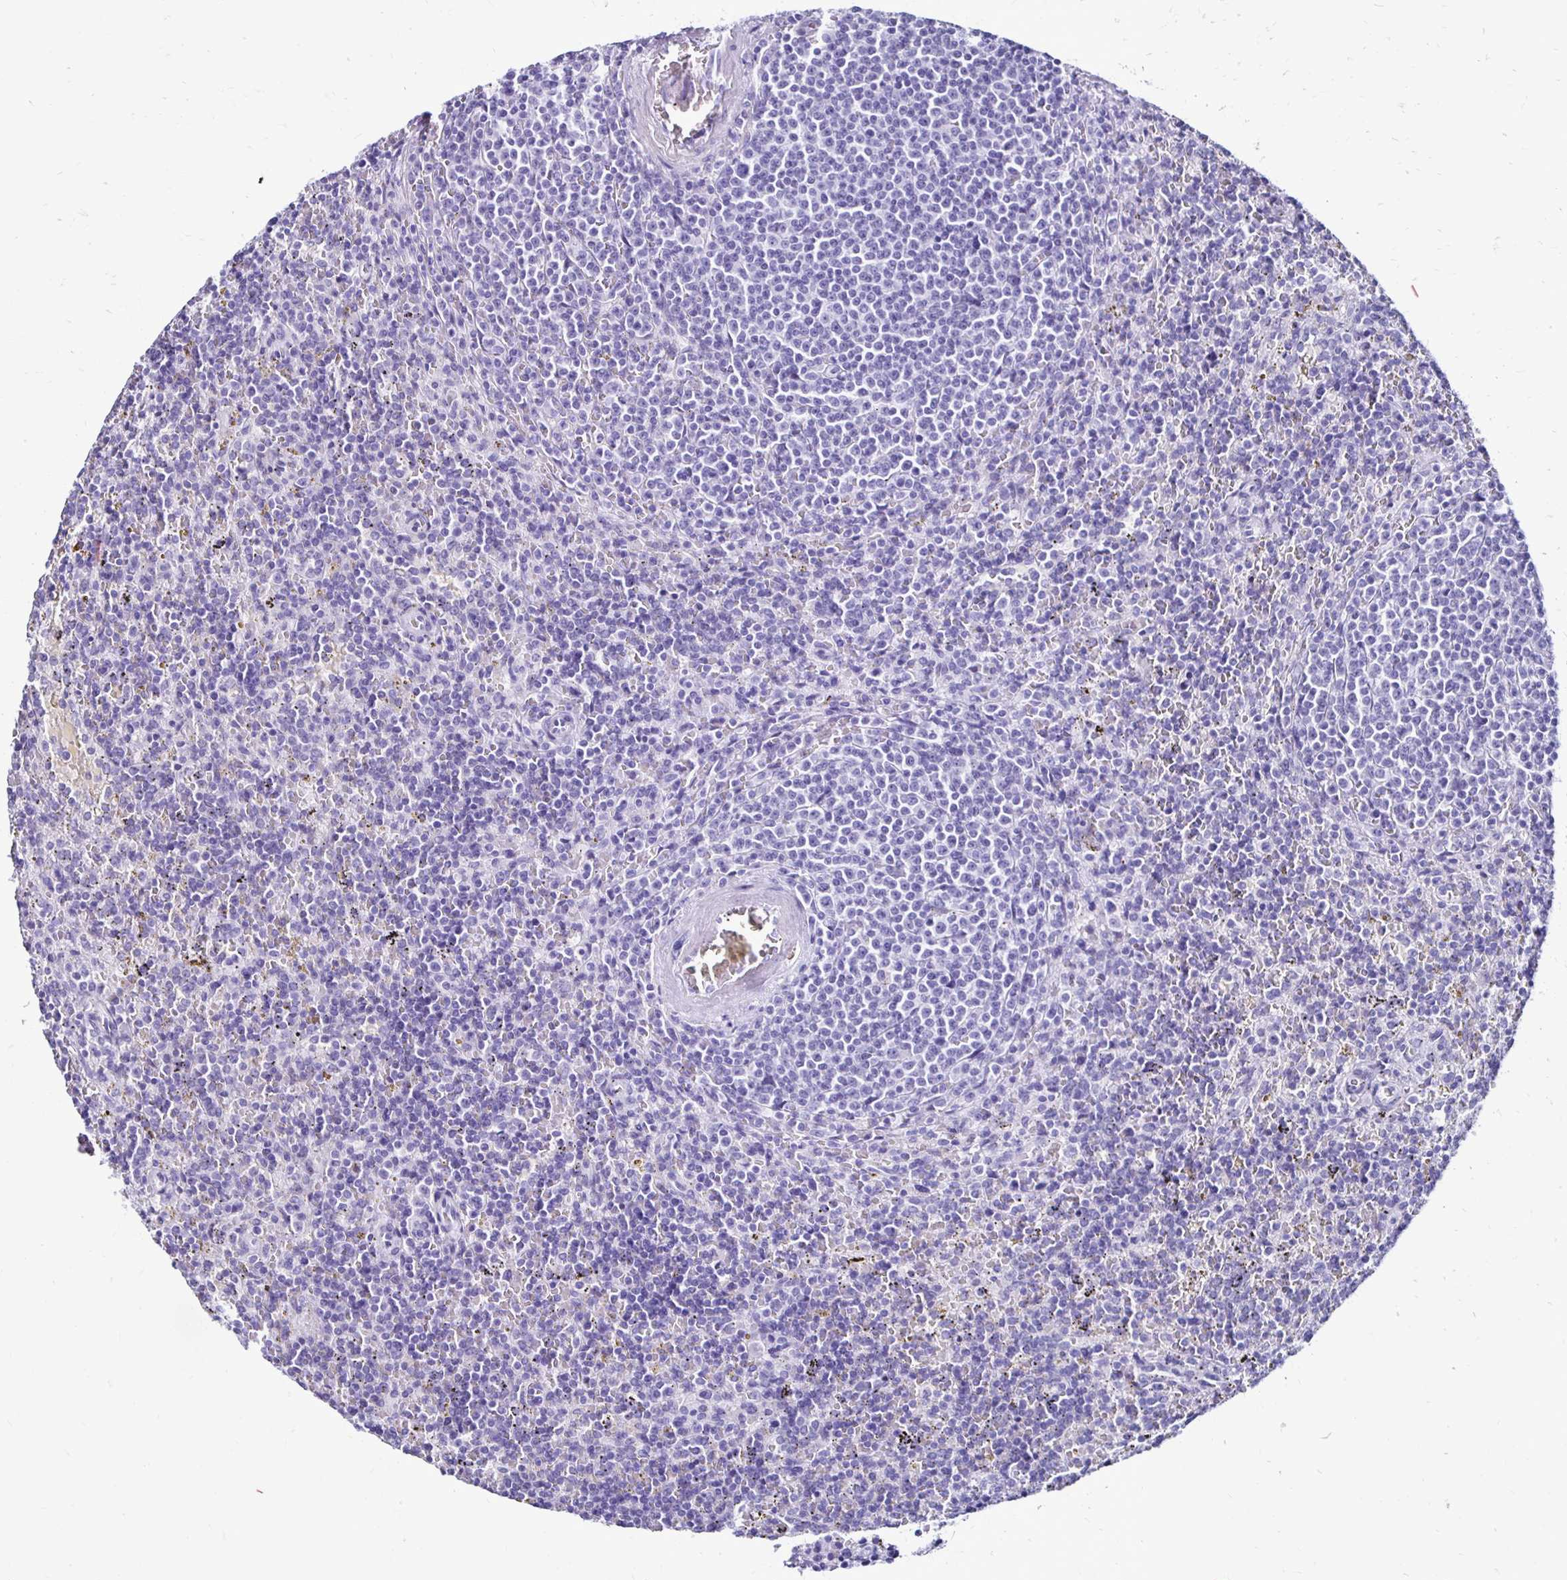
{"staining": {"intensity": "negative", "quantity": "none", "location": "none"}, "tissue": "lymphoma", "cell_type": "Tumor cells", "image_type": "cancer", "snomed": [{"axis": "morphology", "description": "Malignant lymphoma, non-Hodgkin's type, Low grade"}, {"axis": "topography", "description": "Spleen"}], "caption": "This is a image of IHC staining of malignant lymphoma, non-Hodgkin's type (low-grade), which shows no staining in tumor cells.", "gene": "CST5", "patient": {"sex": "male", "age": 67}}